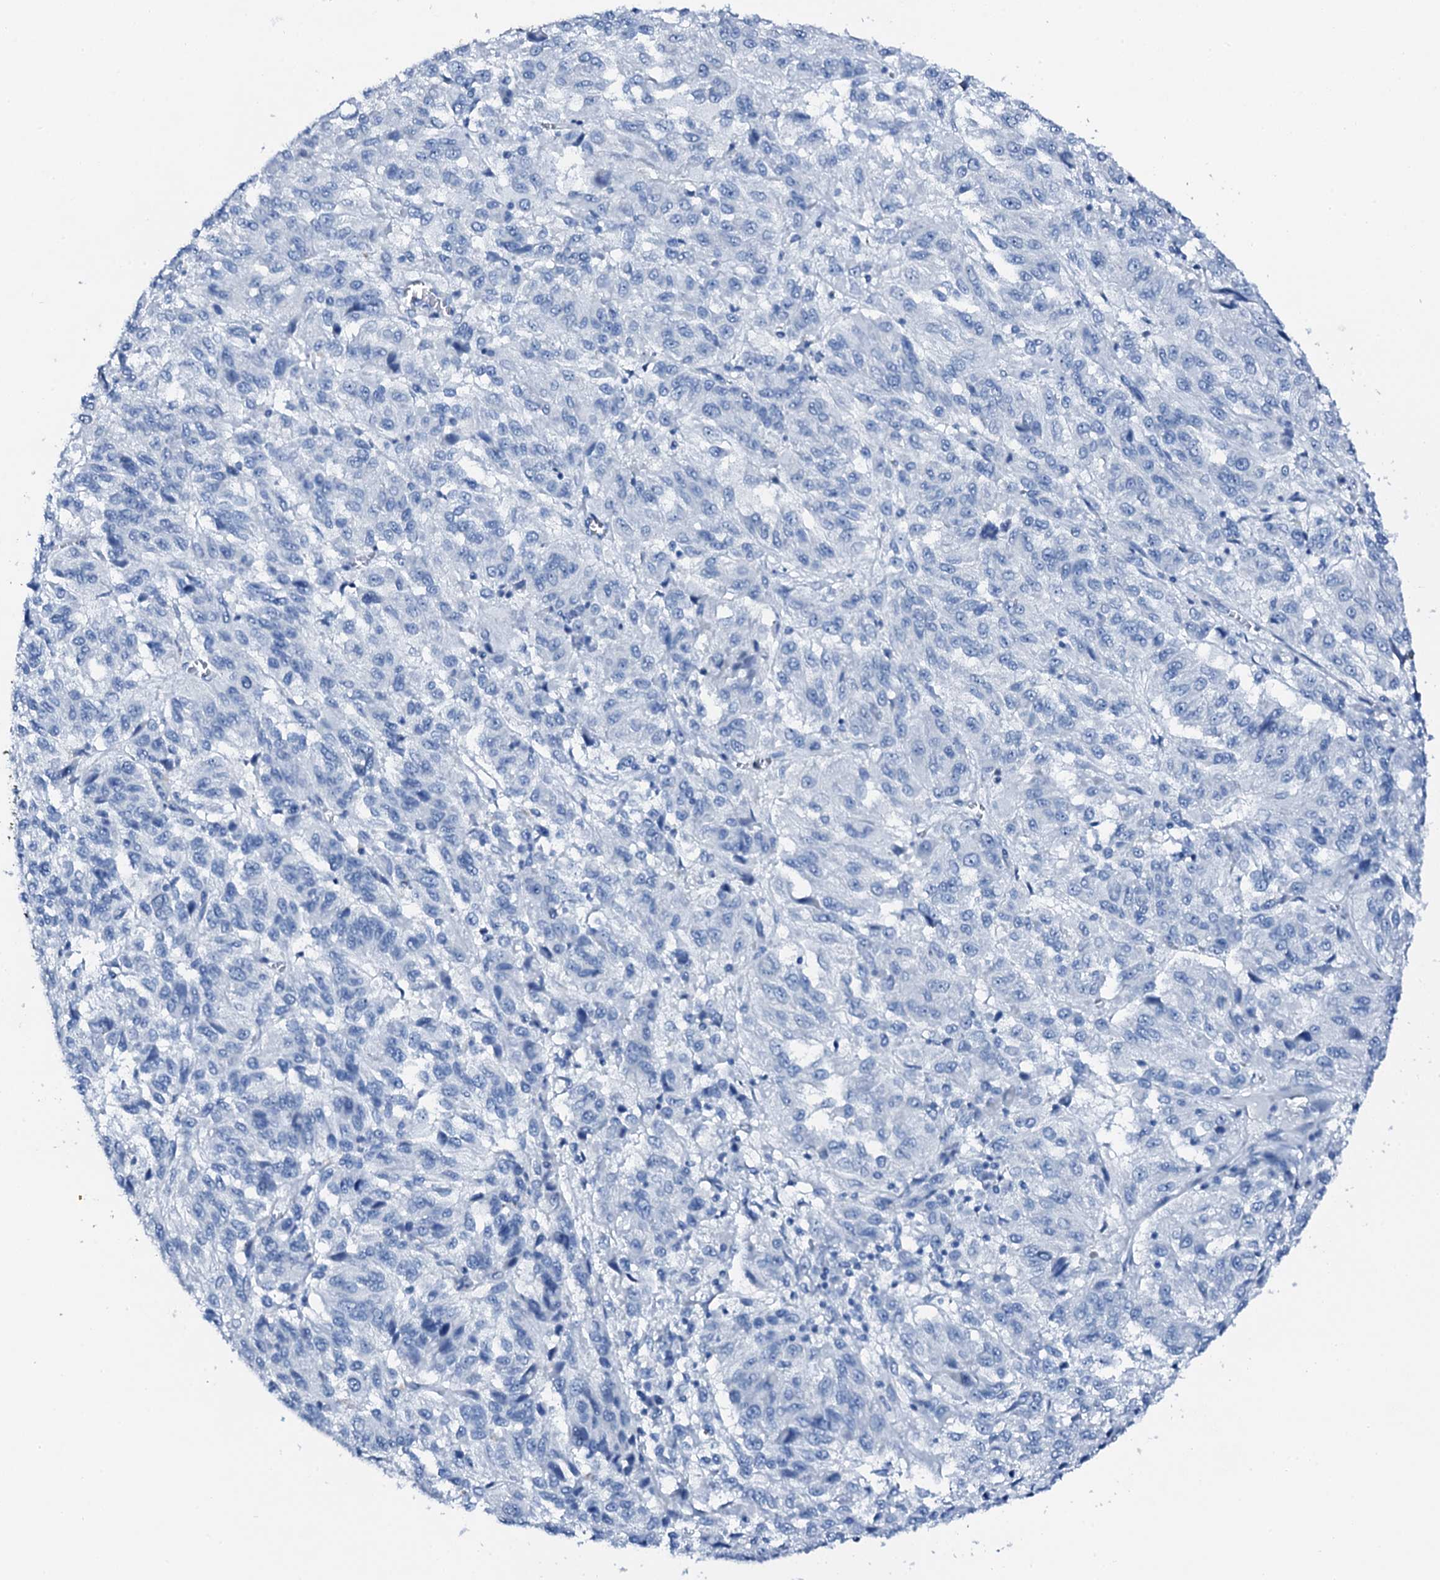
{"staining": {"intensity": "negative", "quantity": "none", "location": "none"}, "tissue": "melanoma", "cell_type": "Tumor cells", "image_type": "cancer", "snomed": [{"axis": "morphology", "description": "Malignant melanoma, Metastatic site"}, {"axis": "topography", "description": "Lung"}], "caption": "Immunohistochemistry image of neoplastic tissue: human malignant melanoma (metastatic site) stained with DAB reveals no significant protein expression in tumor cells.", "gene": "PTH", "patient": {"sex": "male", "age": 64}}